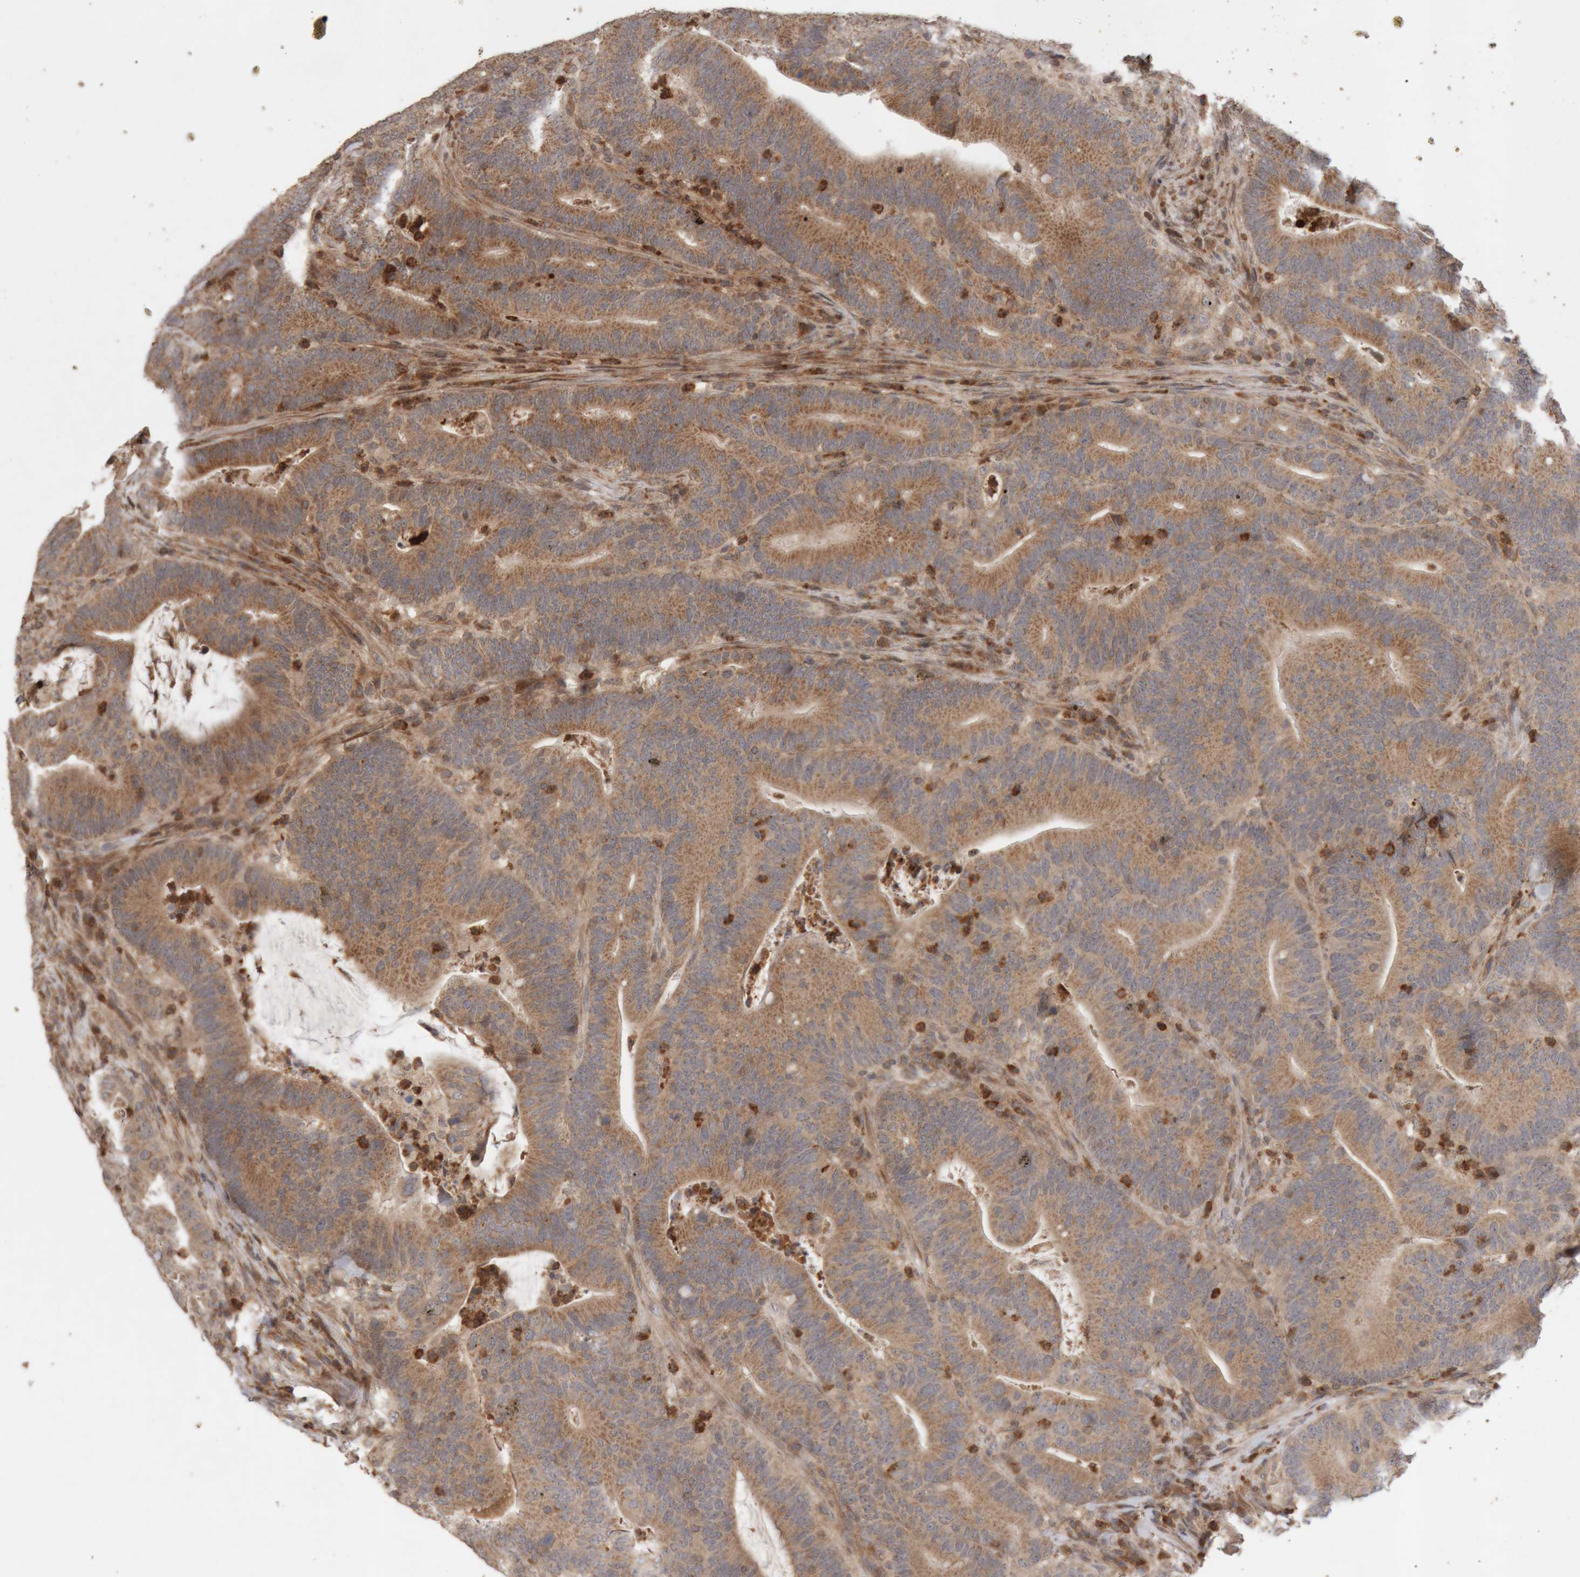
{"staining": {"intensity": "moderate", "quantity": ">75%", "location": "cytoplasmic/membranous"}, "tissue": "colorectal cancer", "cell_type": "Tumor cells", "image_type": "cancer", "snomed": [{"axis": "morphology", "description": "Adenocarcinoma, NOS"}, {"axis": "topography", "description": "Colon"}], "caption": "Moderate cytoplasmic/membranous protein positivity is appreciated in about >75% of tumor cells in colorectal adenocarcinoma.", "gene": "KIF21B", "patient": {"sex": "female", "age": 66}}